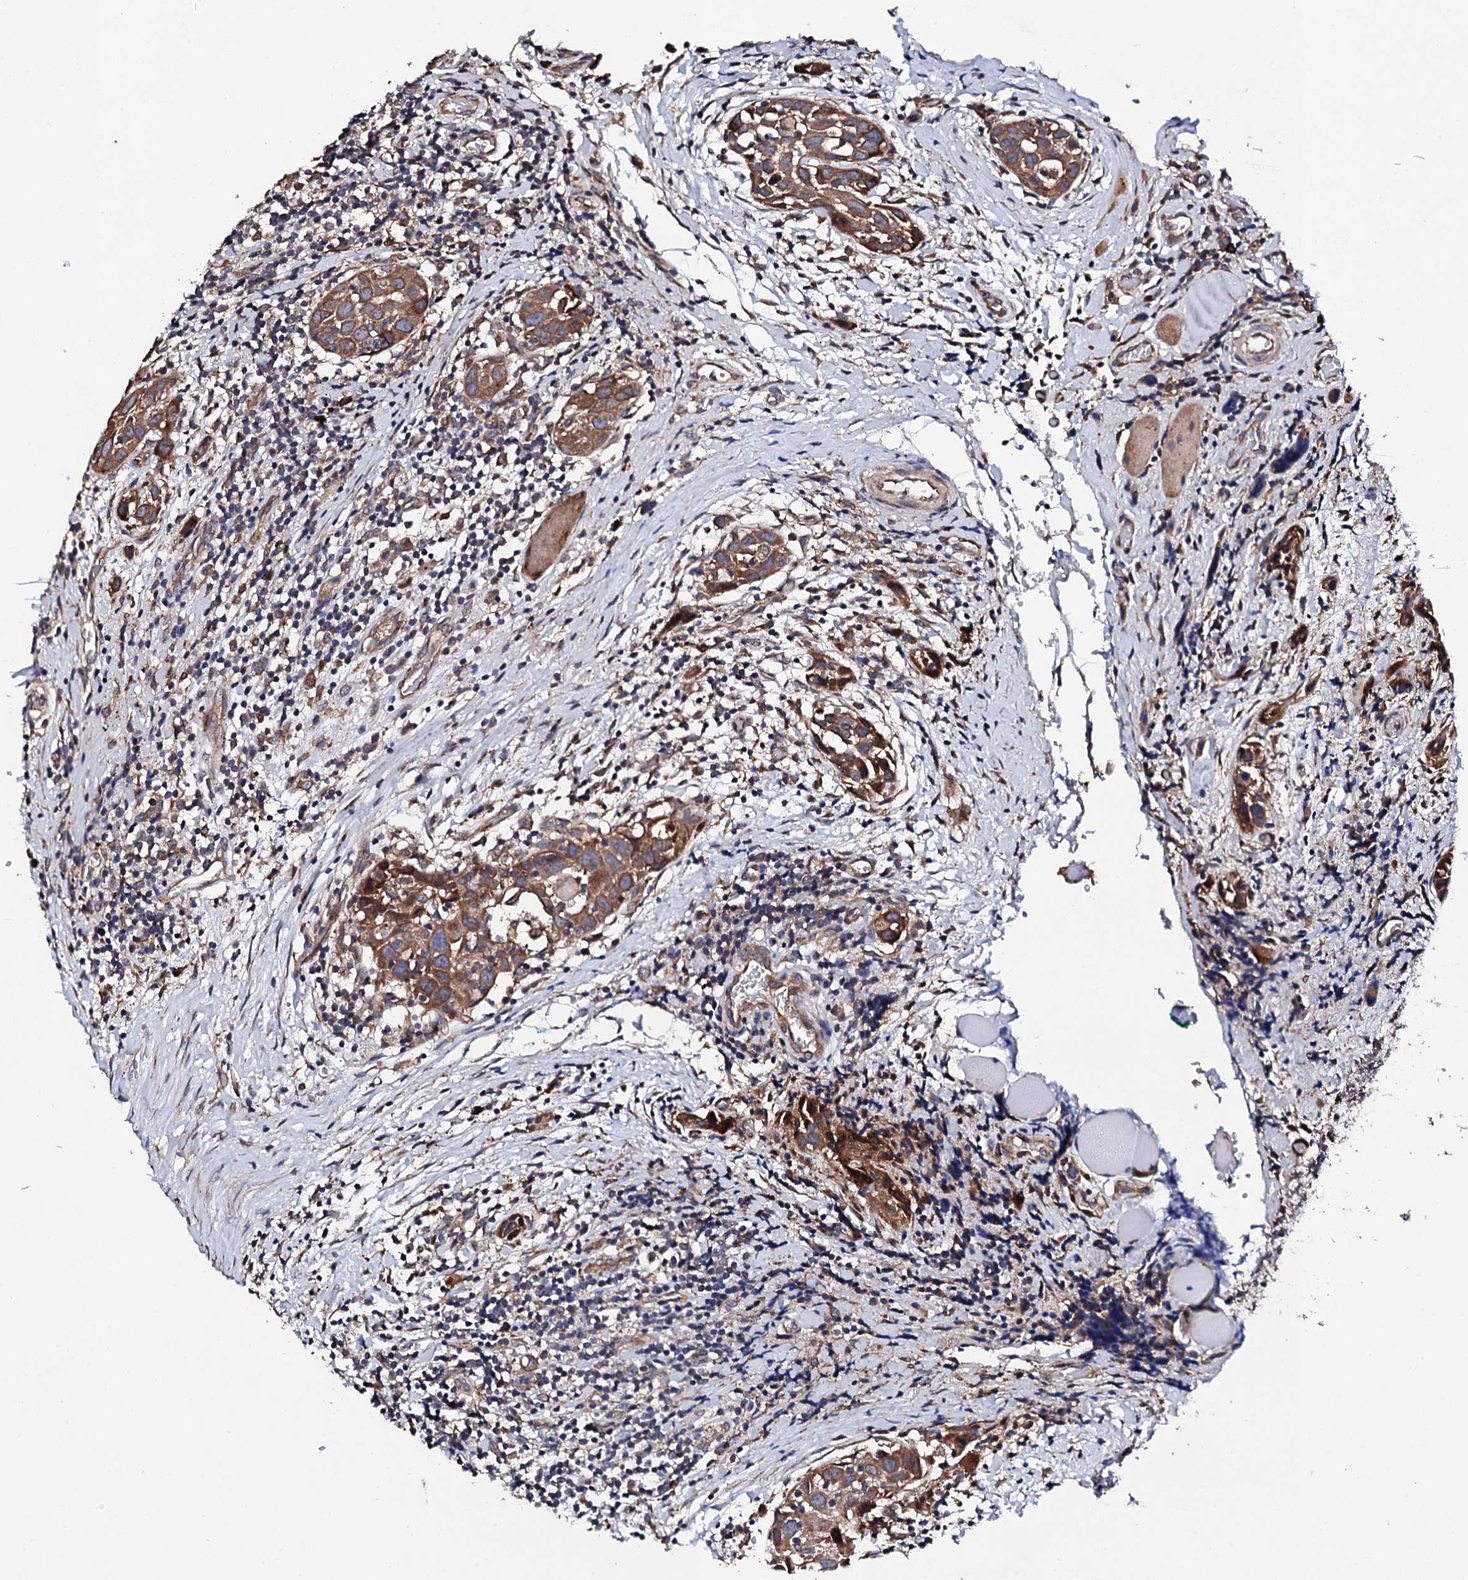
{"staining": {"intensity": "moderate", "quantity": ">75%", "location": "cytoplasmic/membranous"}, "tissue": "head and neck cancer", "cell_type": "Tumor cells", "image_type": "cancer", "snomed": [{"axis": "morphology", "description": "Squamous cell carcinoma, NOS"}, {"axis": "topography", "description": "Oral tissue"}, {"axis": "topography", "description": "Head-Neck"}], "caption": "Squamous cell carcinoma (head and neck) stained with a brown dye displays moderate cytoplasmic/membranous positive expression in approximately >75% of tumor cells.", "gene": "LIPT2", "patient": {"sex": "female", "age": 50}}